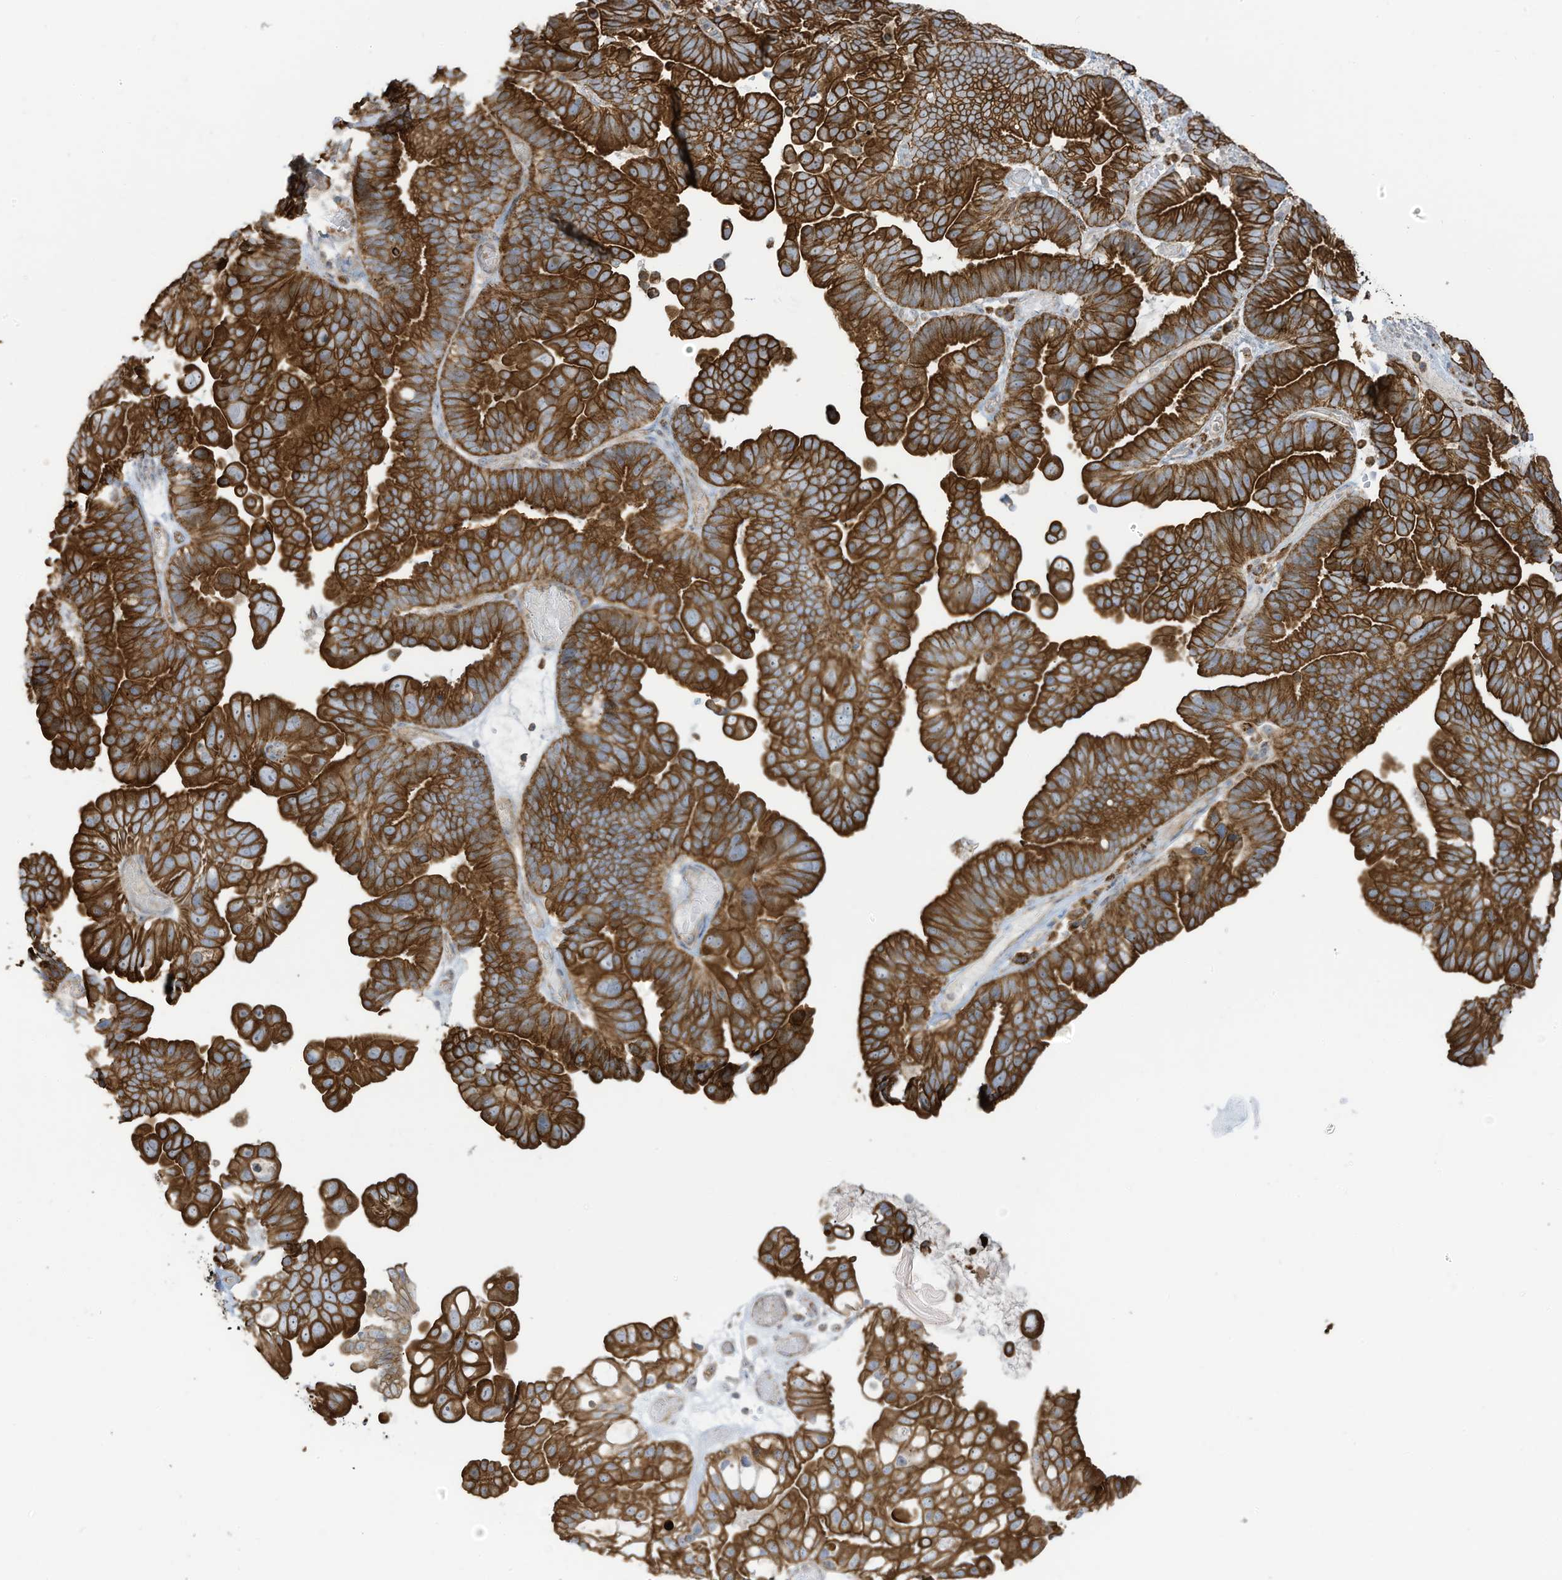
{"staining": {"intensity": "strong", "quantity": ">75%", "location": "cytoplasmic/membranous"}, "tissue": "ovarian cancer", "cell_type": "Tumor cells", "image_type": "cancer", "snomed": [{"axis": "morphology", "description": "Cystadenocarcinoma, serous, NOS"}, {"axis": "topography", "description": "Ovary"}], "caption": "Strong cytoplasmic/membranous positivity for a protein is appreciated in about >75% of tumor cells of serous cystadenocarcinoma (ovarian) using immunohistochemistry.", "gene": "CGAS", "patient": {"sex": "female", "age": 56}}